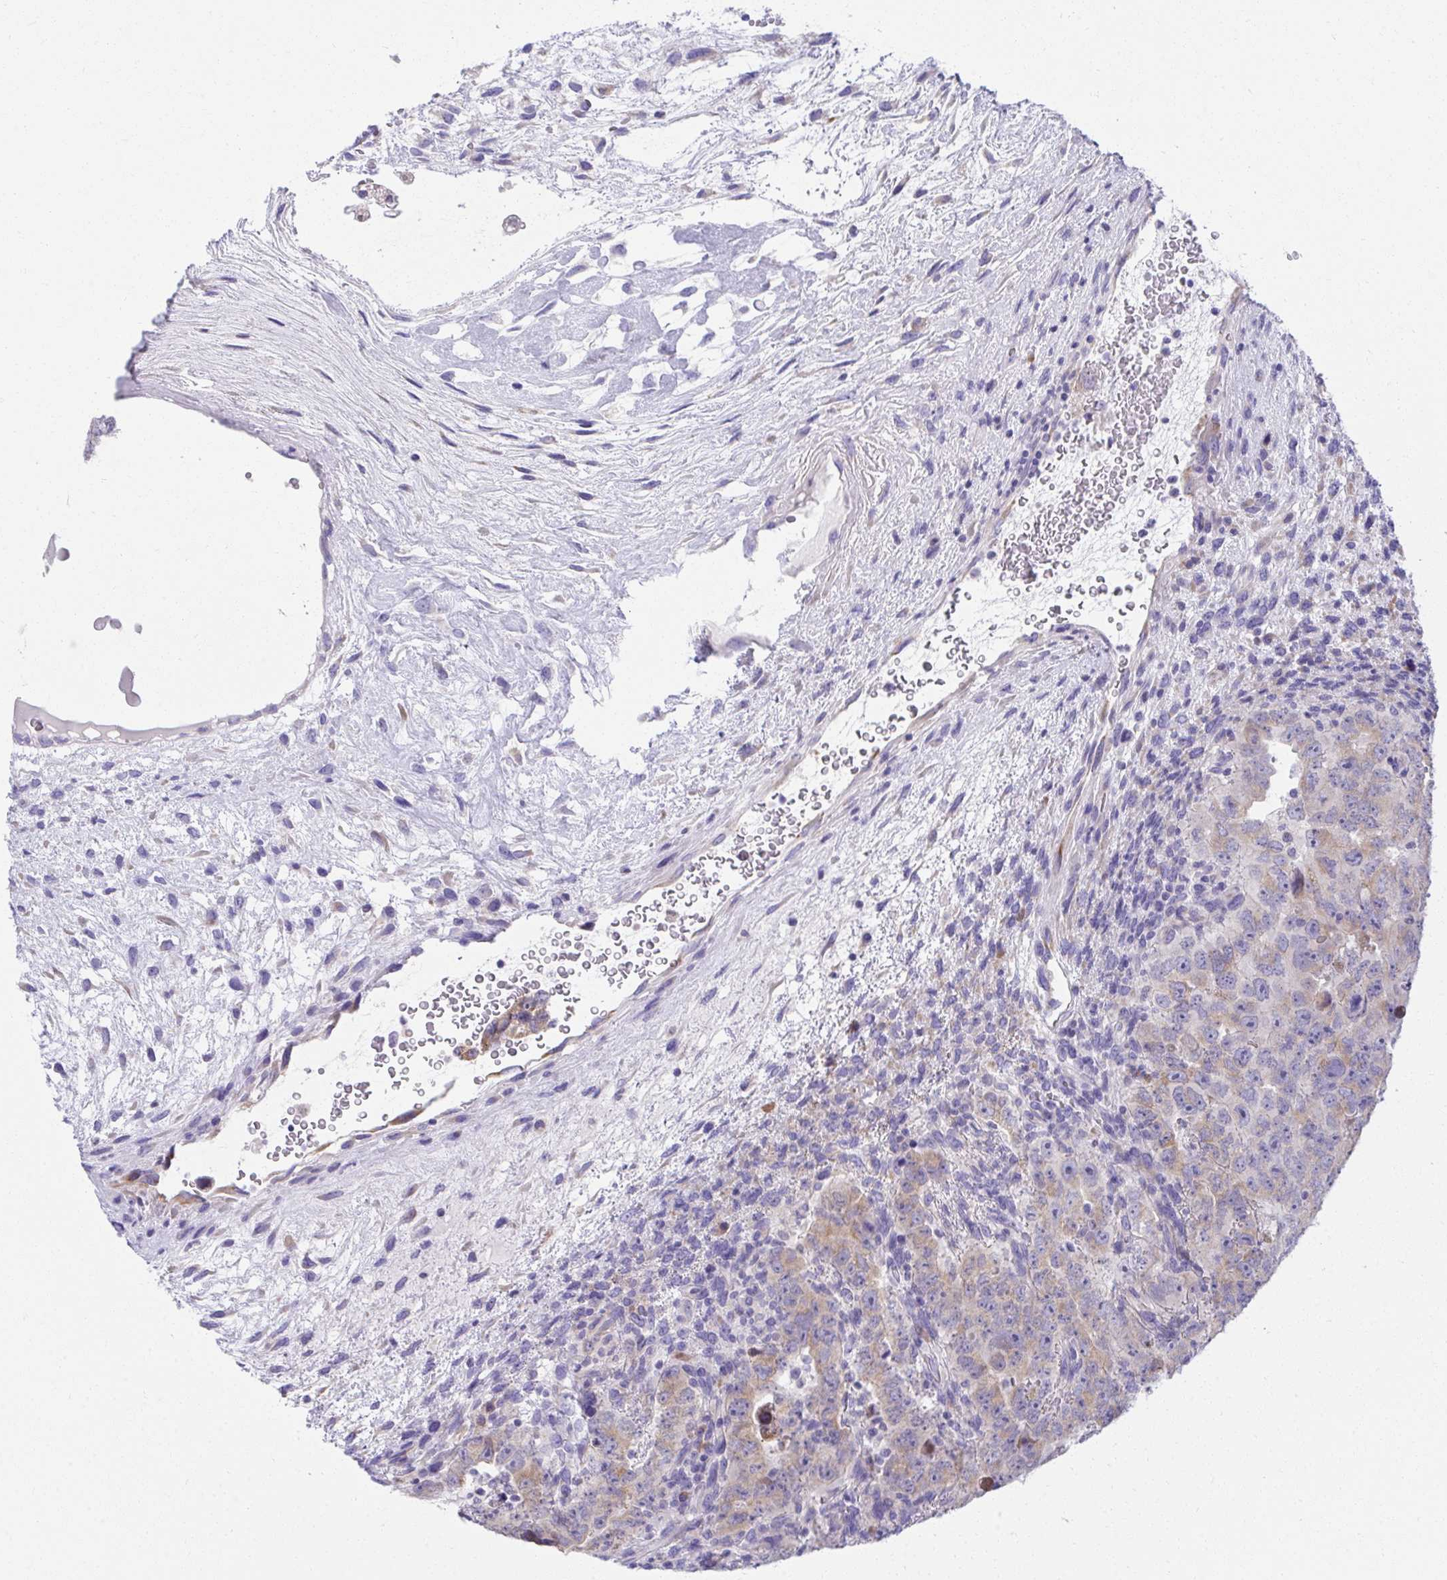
{"staining": {"intensity": "weak", "quantity": ">75%", "location": "cytoplasmic/membranous"}, "tissue": "testis cancer", "cell_type": "Tumor cells", "image_type": "cancer", "snomed": [{"axis": "morphology", "description": "Carcinoma, Embryonal, NOS"}, {"axis": "topography", "description": "Testis"}], "caption": "Tumor cells show low levels of weak cytoplasmic/membranous expression in about >75% of cells in human testis cancer (embryonal carcinoma).", "gene": "FASLG", "patient": {"sex": "male", "age": 24}}